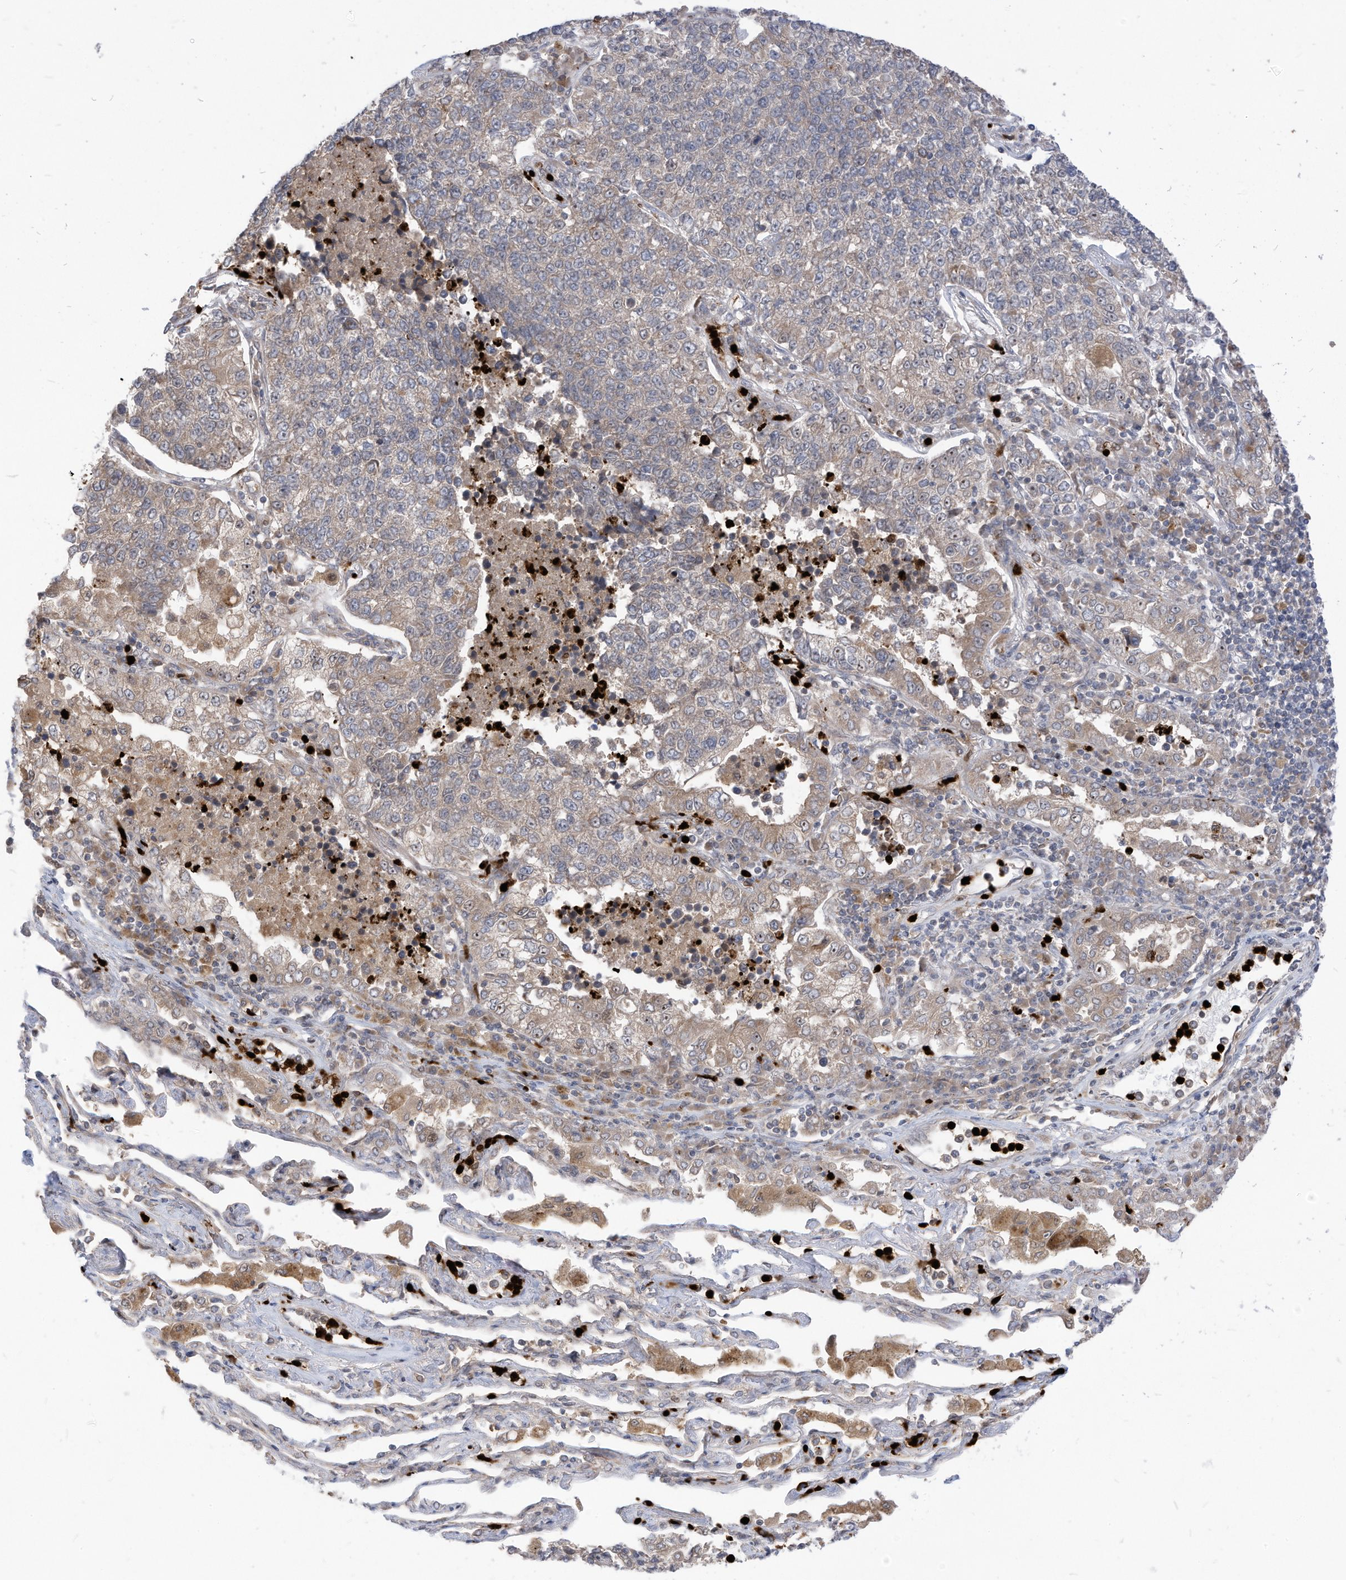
{"staining": {"intensity": "negative", "quantity": "none", "location": "none"}, "tissue": "lung cancer", "cell_type": "Tumor cells", "image_type": "cancer", "snomed": [{"axis": "morphology", "description": "Adenocarcinoma, NOS"}, {"axis": "topography", "description": "Lung"}], "caption": "Protein analysis of lung adenocarcinoma demonstrates no significant positivity in tumor cells. (DAB (3,3'-diaminobenzidine) IHC, high magnification).", "gene": "CNKSR1", "patient": {"sex": "male", "age": 49}}